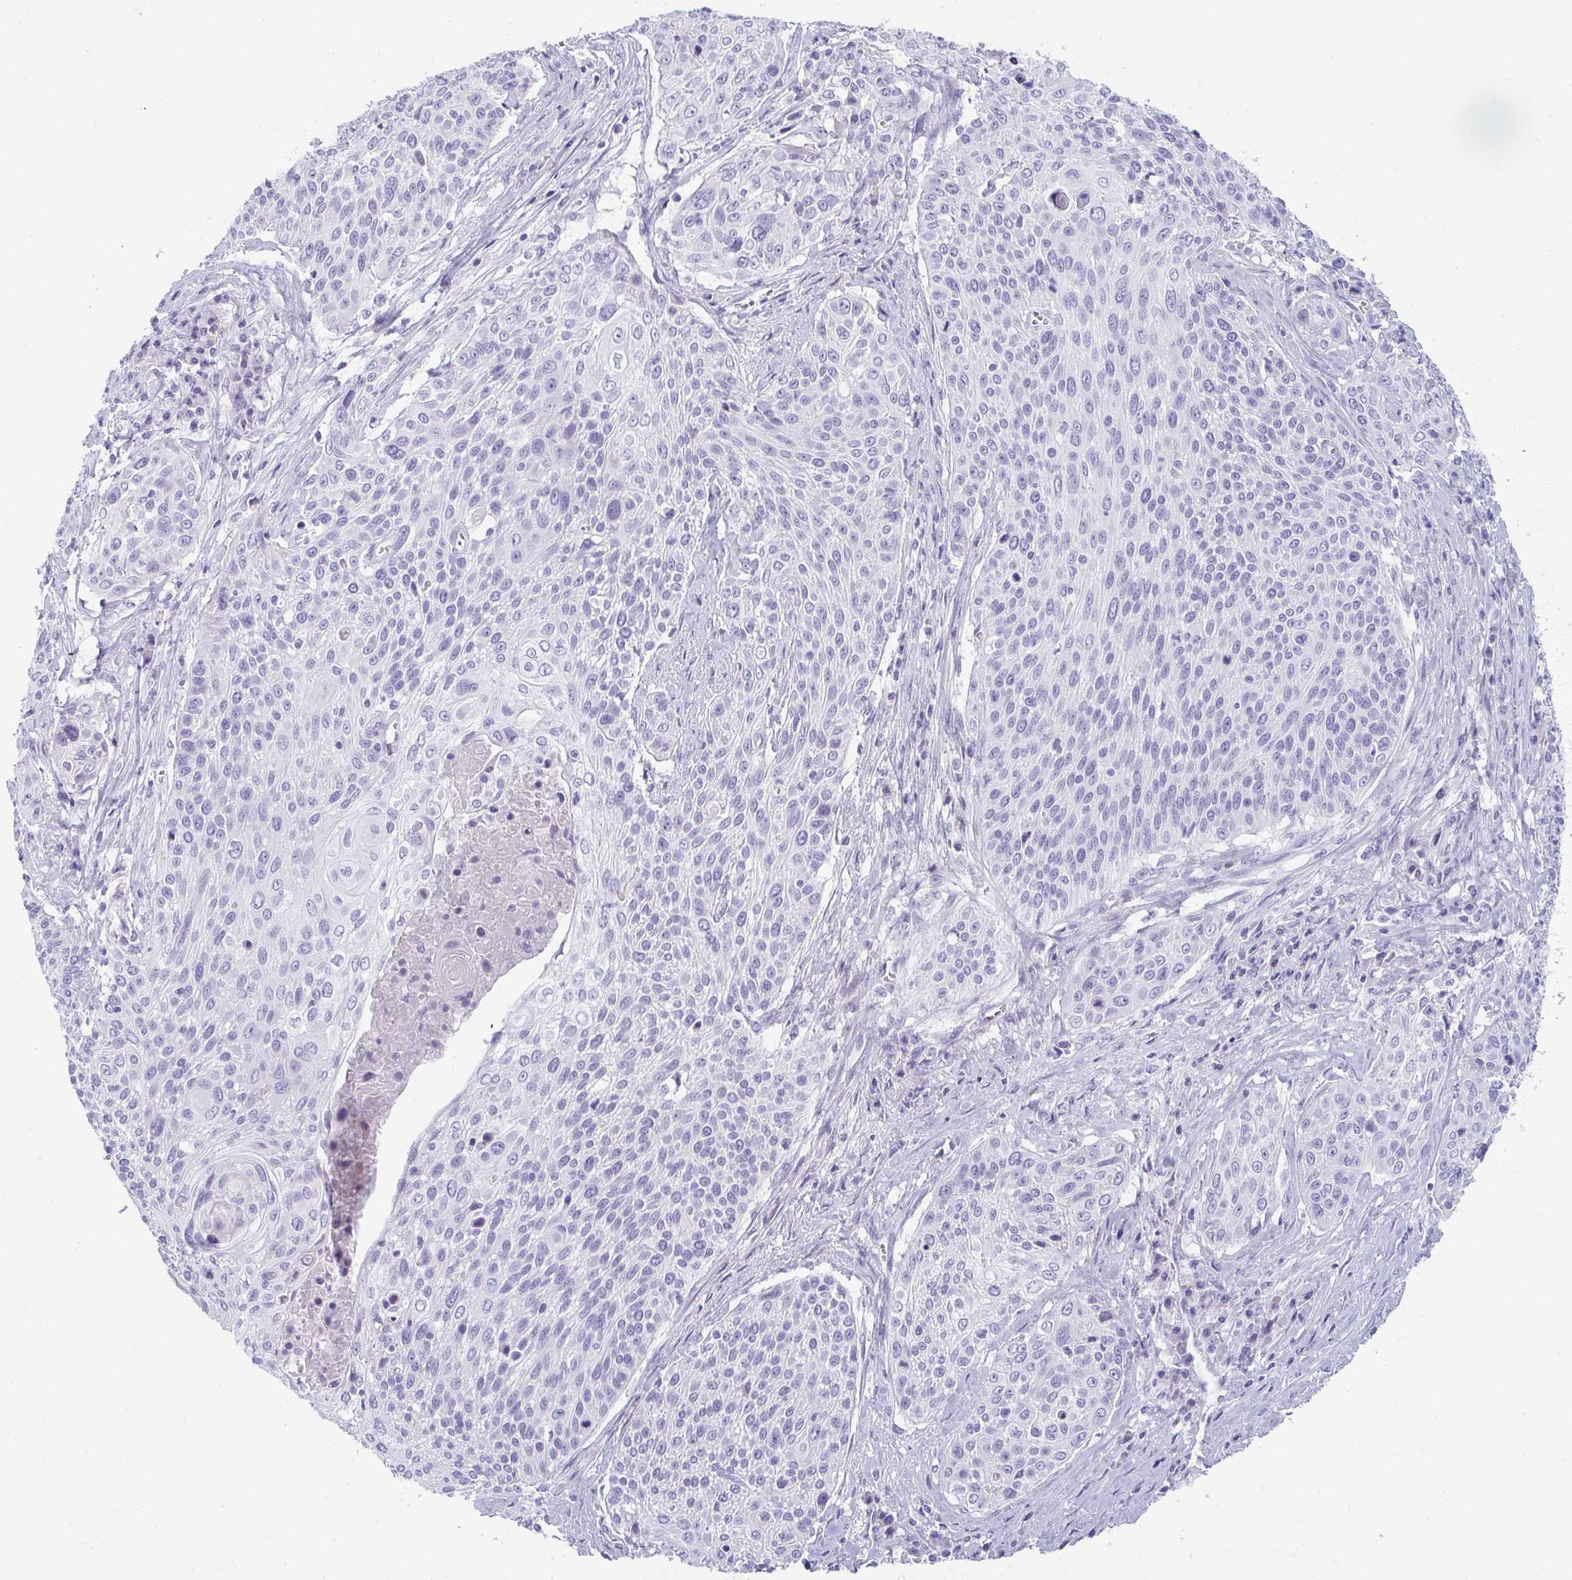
{"staining": {"intensity": "negative", "quantity": "none", "location": "none"}, "tissue": "cervical cancer", "cell_type": "Tumor cells", "image_type": "cancer", "snomed": [{"axis": "morphology", "description": "Squamous cell carcinoma, NOS"}, {"axis": "topography", "description": "Cervix"}], "caption": "Immunohistochemical staining of cervical cancer reveals no significant expression in tumor cells.", "gene": "TTC30B", "patient": {"sex": "female", "age": 31}}